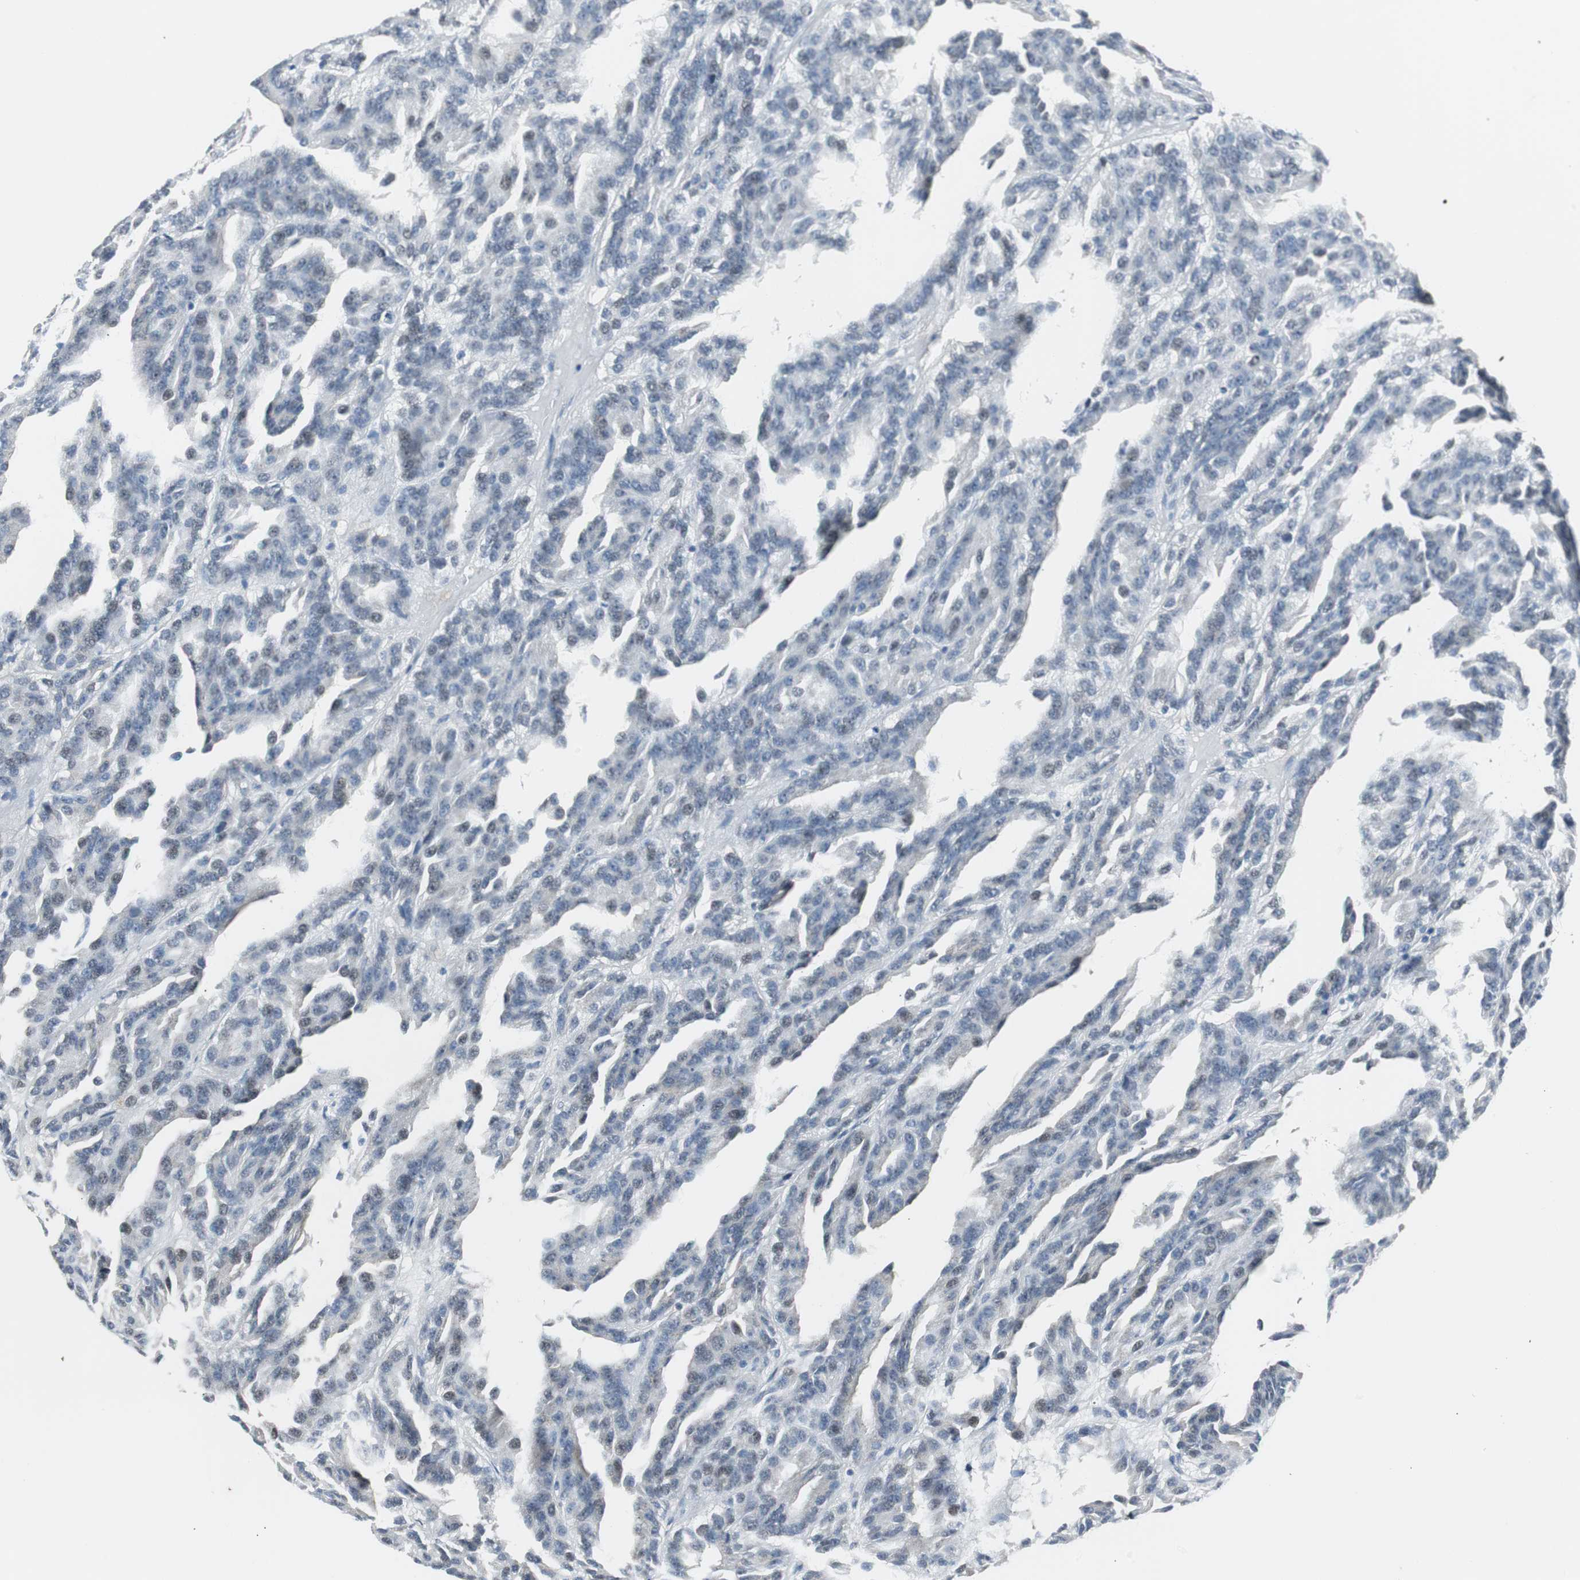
{"staining": {"intensity": "negative", "quantity": "none", "location": "none"}, "tissue": "renal cancer", "cell_type": "Tumor cells", "image_type": "cancer", "snomed": [{"axis": "morphology", "description": "Adenocarcinoma, NOS"}, {"axis": "topography", "description": "Kidney"}], "caption": "Renal cancer (adenocarcinoma) stained for a protein using immunohistochemistry (IHC) reveals no staining tumor cells.", "gene": "SOX30", "patient": {"sex": "male", "age": 46}}